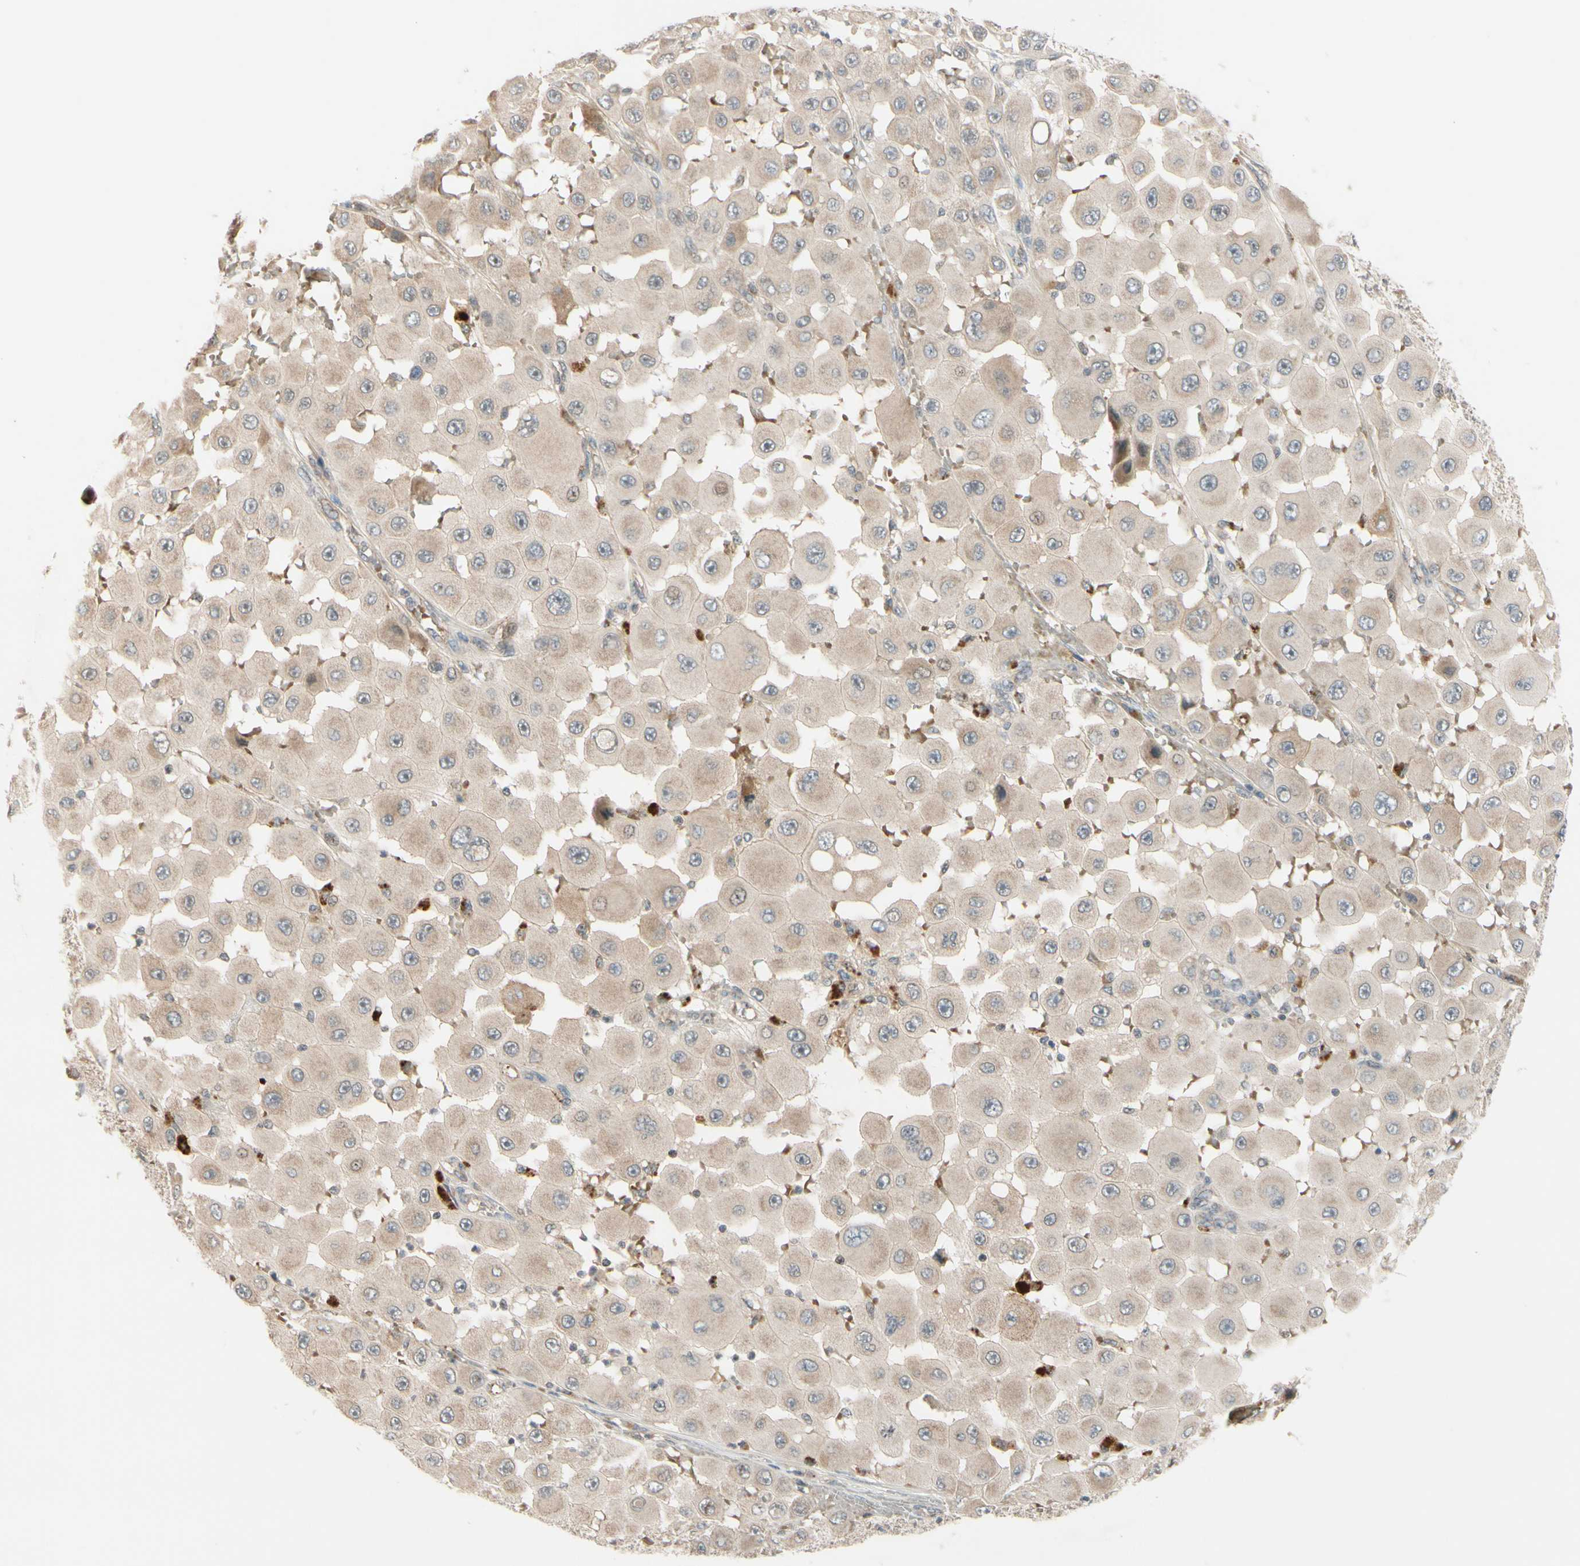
{"staining": {"intensity": "weak", "quantity": ">75%", "location": "cytoplasmic/membranous"}, "tissue": "melanoma", "cell_type": "Tumor cells", "image_type": "cancer", "snomed": [{"axis": "morphology", "description": "Malignant melanoma, NOS"}, {"axis": "topography", "description": "Skin"}], "caption": "Tumor cells show weak cytoplasmic/membranous expression in approximately >75% of cells in malignant melanoma.", "gene": "FGF10", "patient": {"sex": "female", "age": 81}}